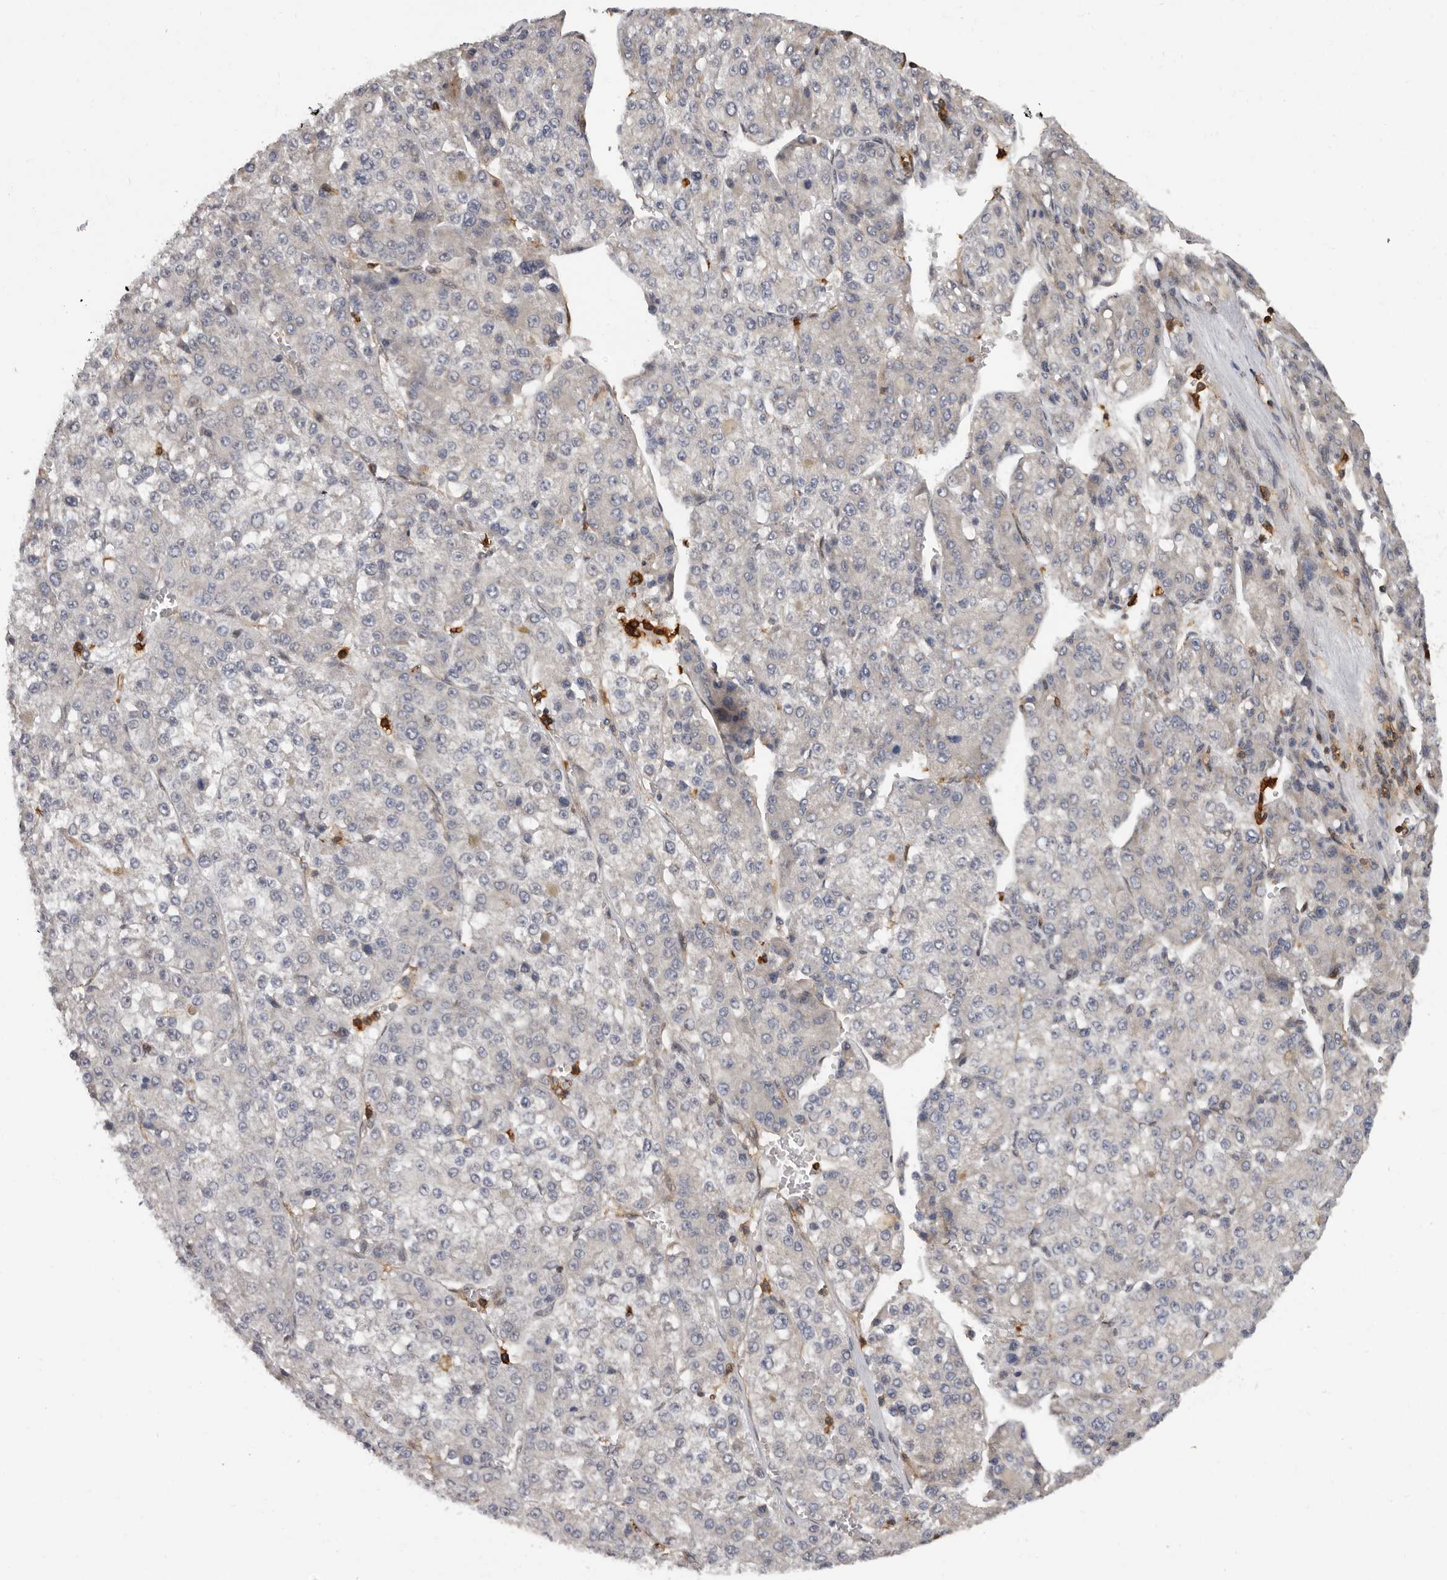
{"staining": {"intensity": "negative", "quantity": "none", "location": "none"}, "tissue": "liver cancer", "cell_type": "Tumor cells", "image_type": "cancer", "snomed": [{"axis": "morphology", "description": "Carcinoma, Hepatocellular, NOS"}, {"axis": "topography", "description": "Liver"}], "caption": "Liver cancer (hepatocellular carcinoma) was stained to show a protein in brown. There is no significant expression in tumor cells.", "gene": "PRR12", "patient": {"sex": "female", "age": 73}}